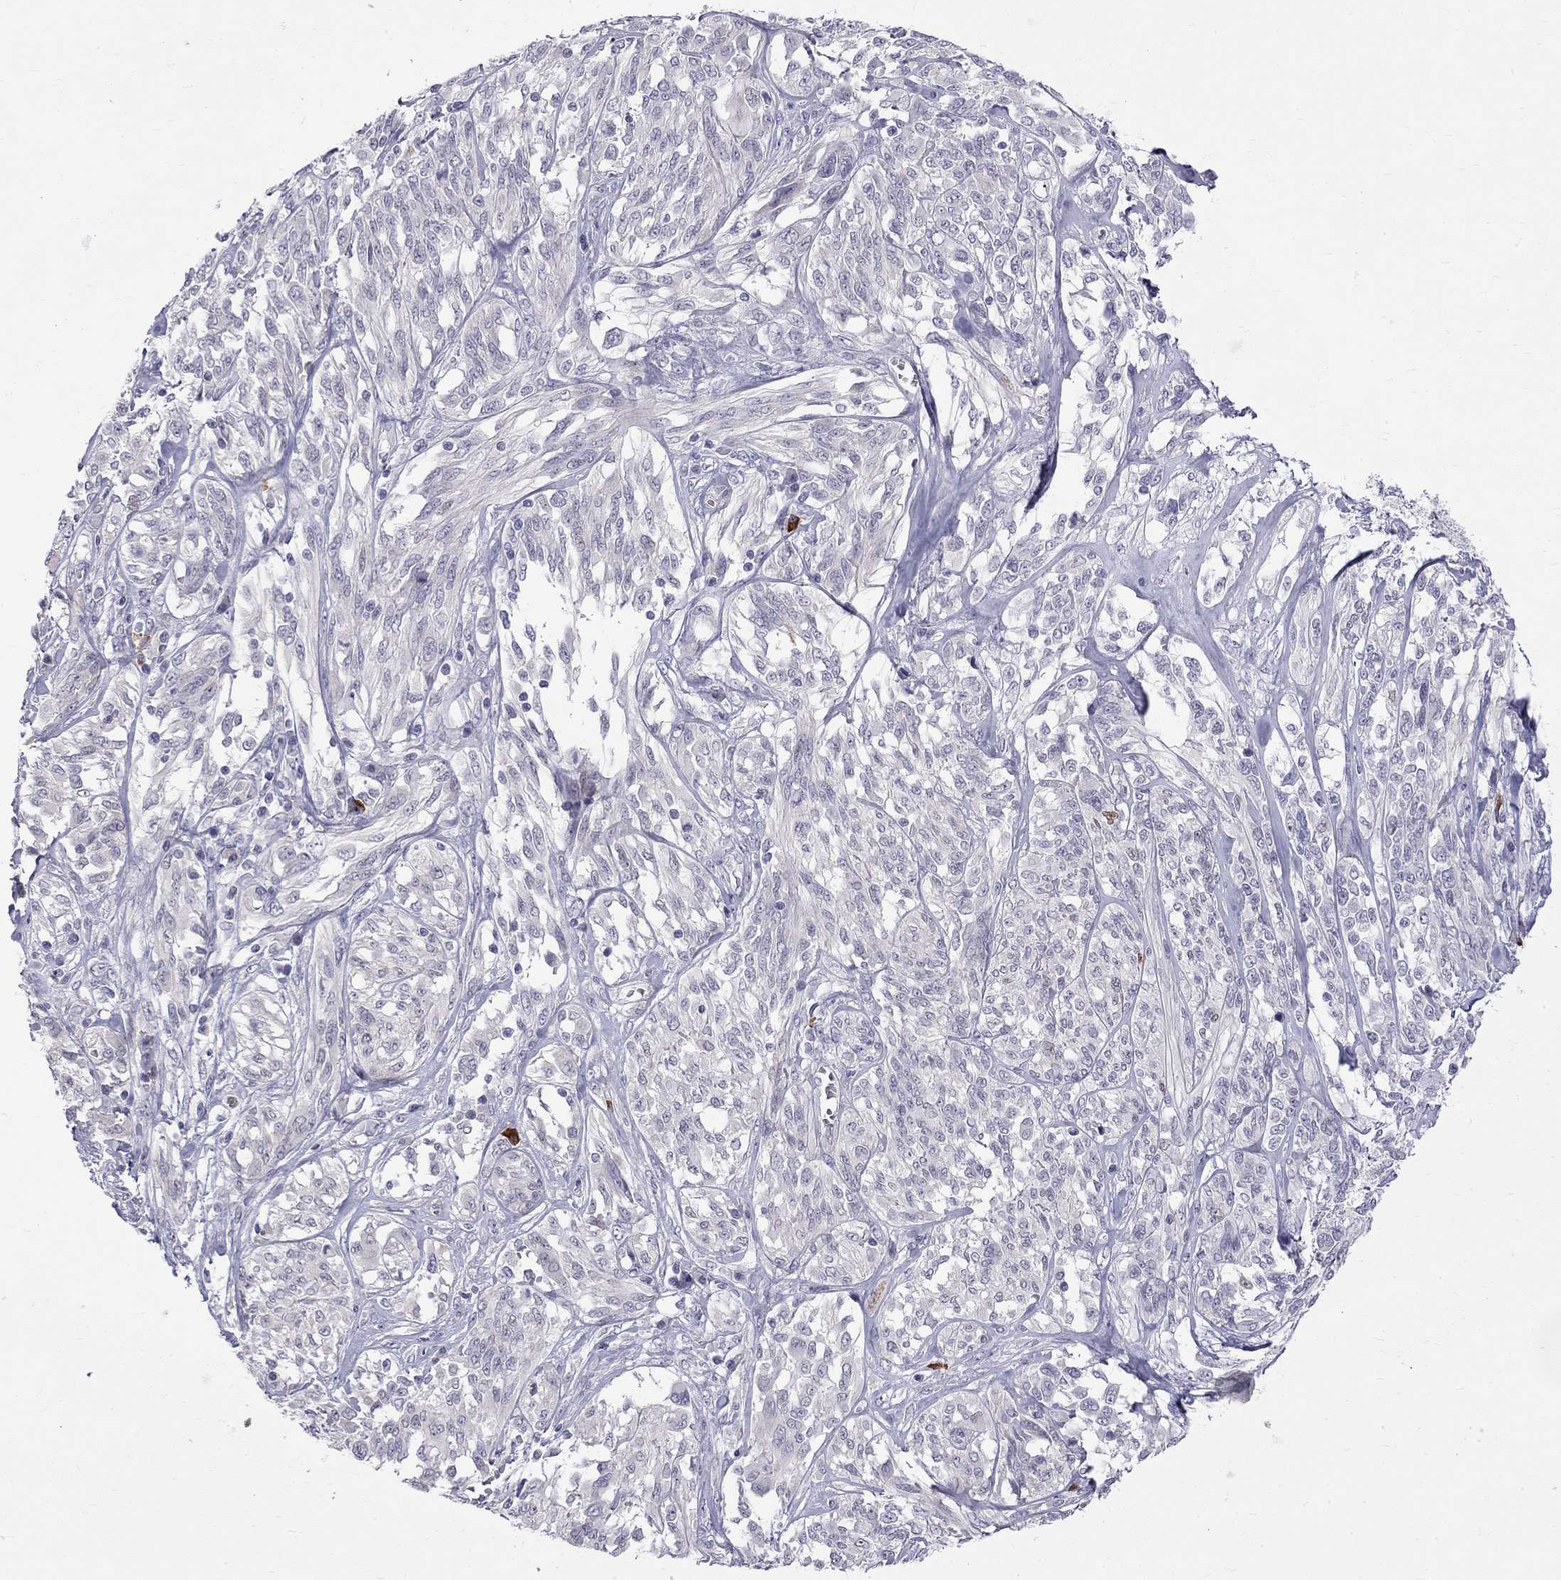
{"staining": {"intensity": "negative", "quantity": "none", "location": "none"}, "tissue": "melanoma", "cell_type": "Tumor cells", "image_type": "cancer", "snomed": [{"axis": "morphology", "description": "Malignant melanoma, NOS"}, {"axis": "topography", "description": "Skin"}], "caption": "Tumor cells show no significant protein expression in malignant melanoma. (Immunohistochemistry (ihc), brightfield microscopy, high magnification).", "gene": "RTL9", "patient": {"sex": "female", "age": 91}}